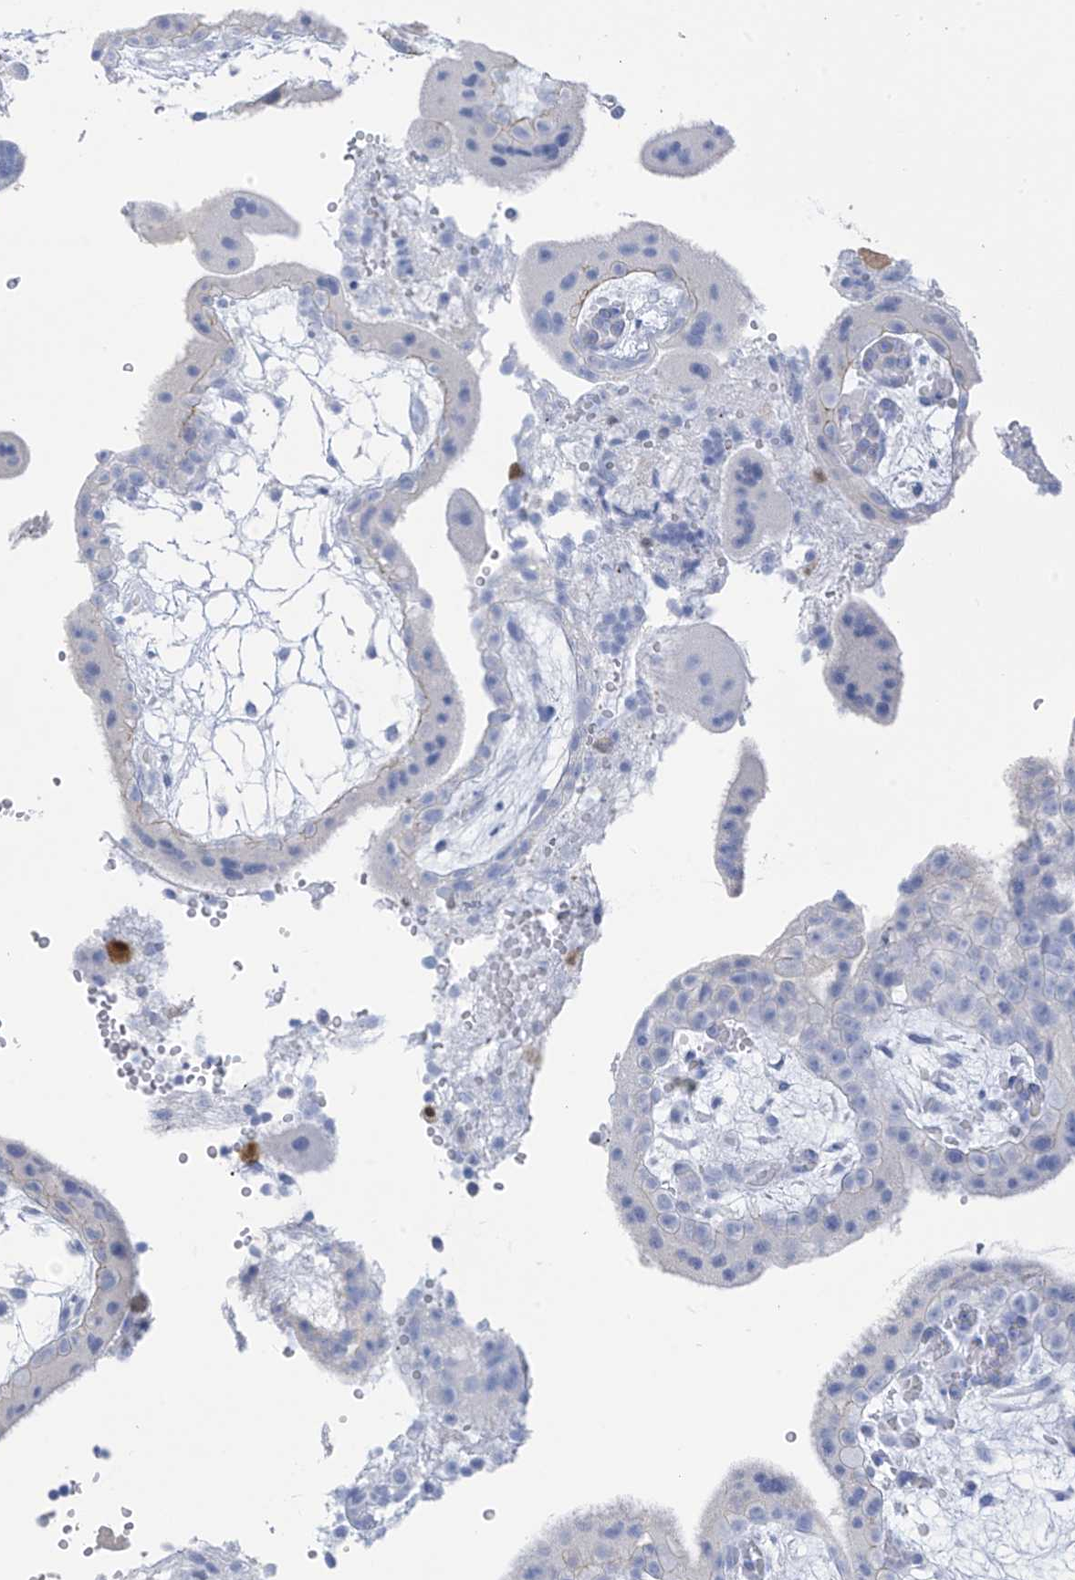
{"staining": {"intensity": "negative", "quantity": "none", "location": "none"}, "tissue": "placenta", "cell_type": "Trophoblastic cells", "image_type": "normal", "snomed": [{"axis": "morphology", "description": "Normal tissue, NOS"}, {"axis": "topography", "description": "Placenta"}], "caption": "This histopathology image is of normal placenta stained with immunohistochemistry to label a protein in brown with the nuclei are counter-stained blue. There is no positivity in trophoblastic cells.", "gene": "TRMT2B", "patient": {"sex": "female", "age": 18}}